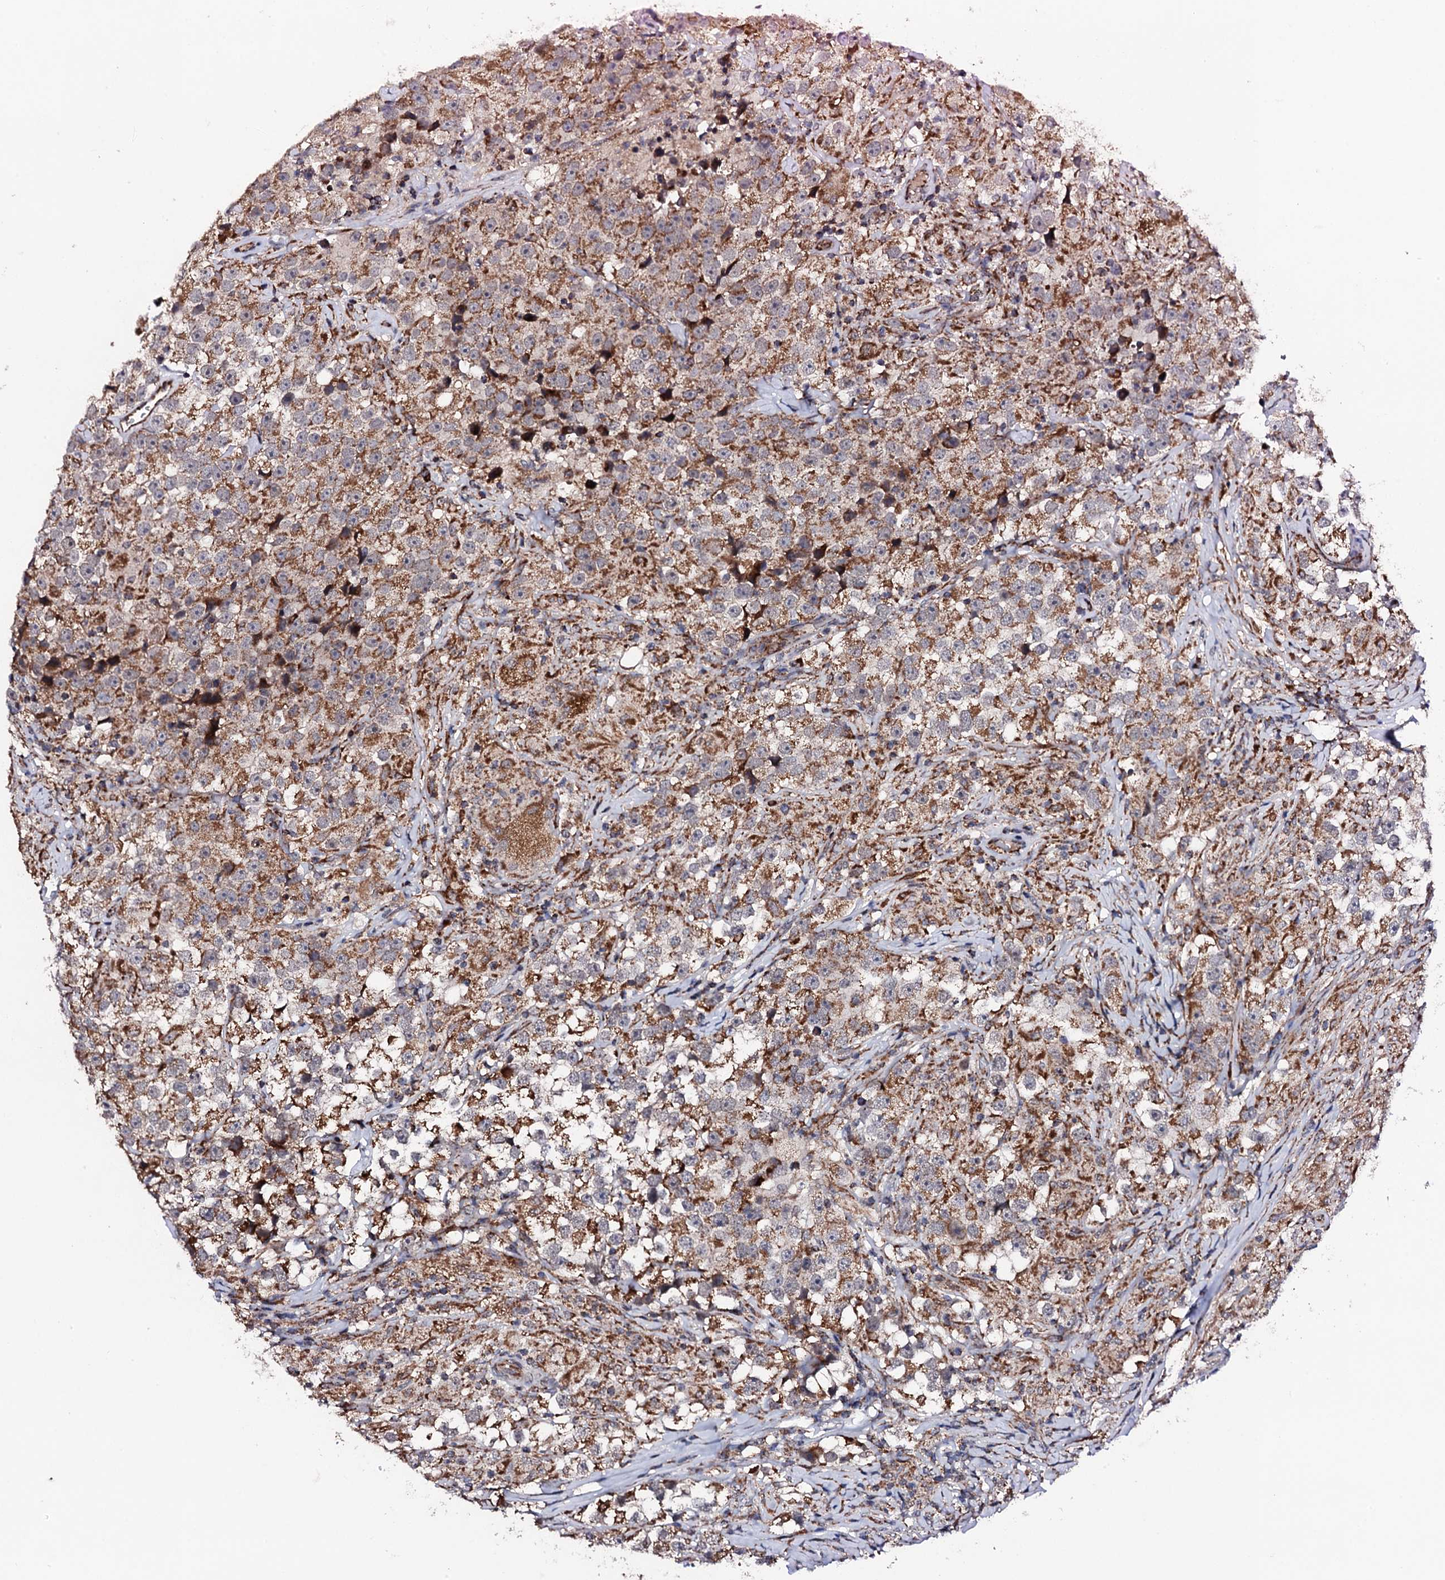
{"staining": {"intensity": "moderate", "quantity": ">75%", "location": "cytoplasmic/membranous"}, "tissue": "testis cancer", "cell_type": "Tumor cells", "image_type": "cancer", "snomed": [{"axis": "morphology", "description": "Seminoma, NOS"}, {"axis": "topography", "description": "Testis"}], "caption": "Approximately >75% of tumor cells in testis cancer demonstrate moderate cytoplasmic/membranous protein expression as visualized by brown immunohistochemical staining.", "gene": "MTIF3", "patient": {"sex": "male", "age": 46}}